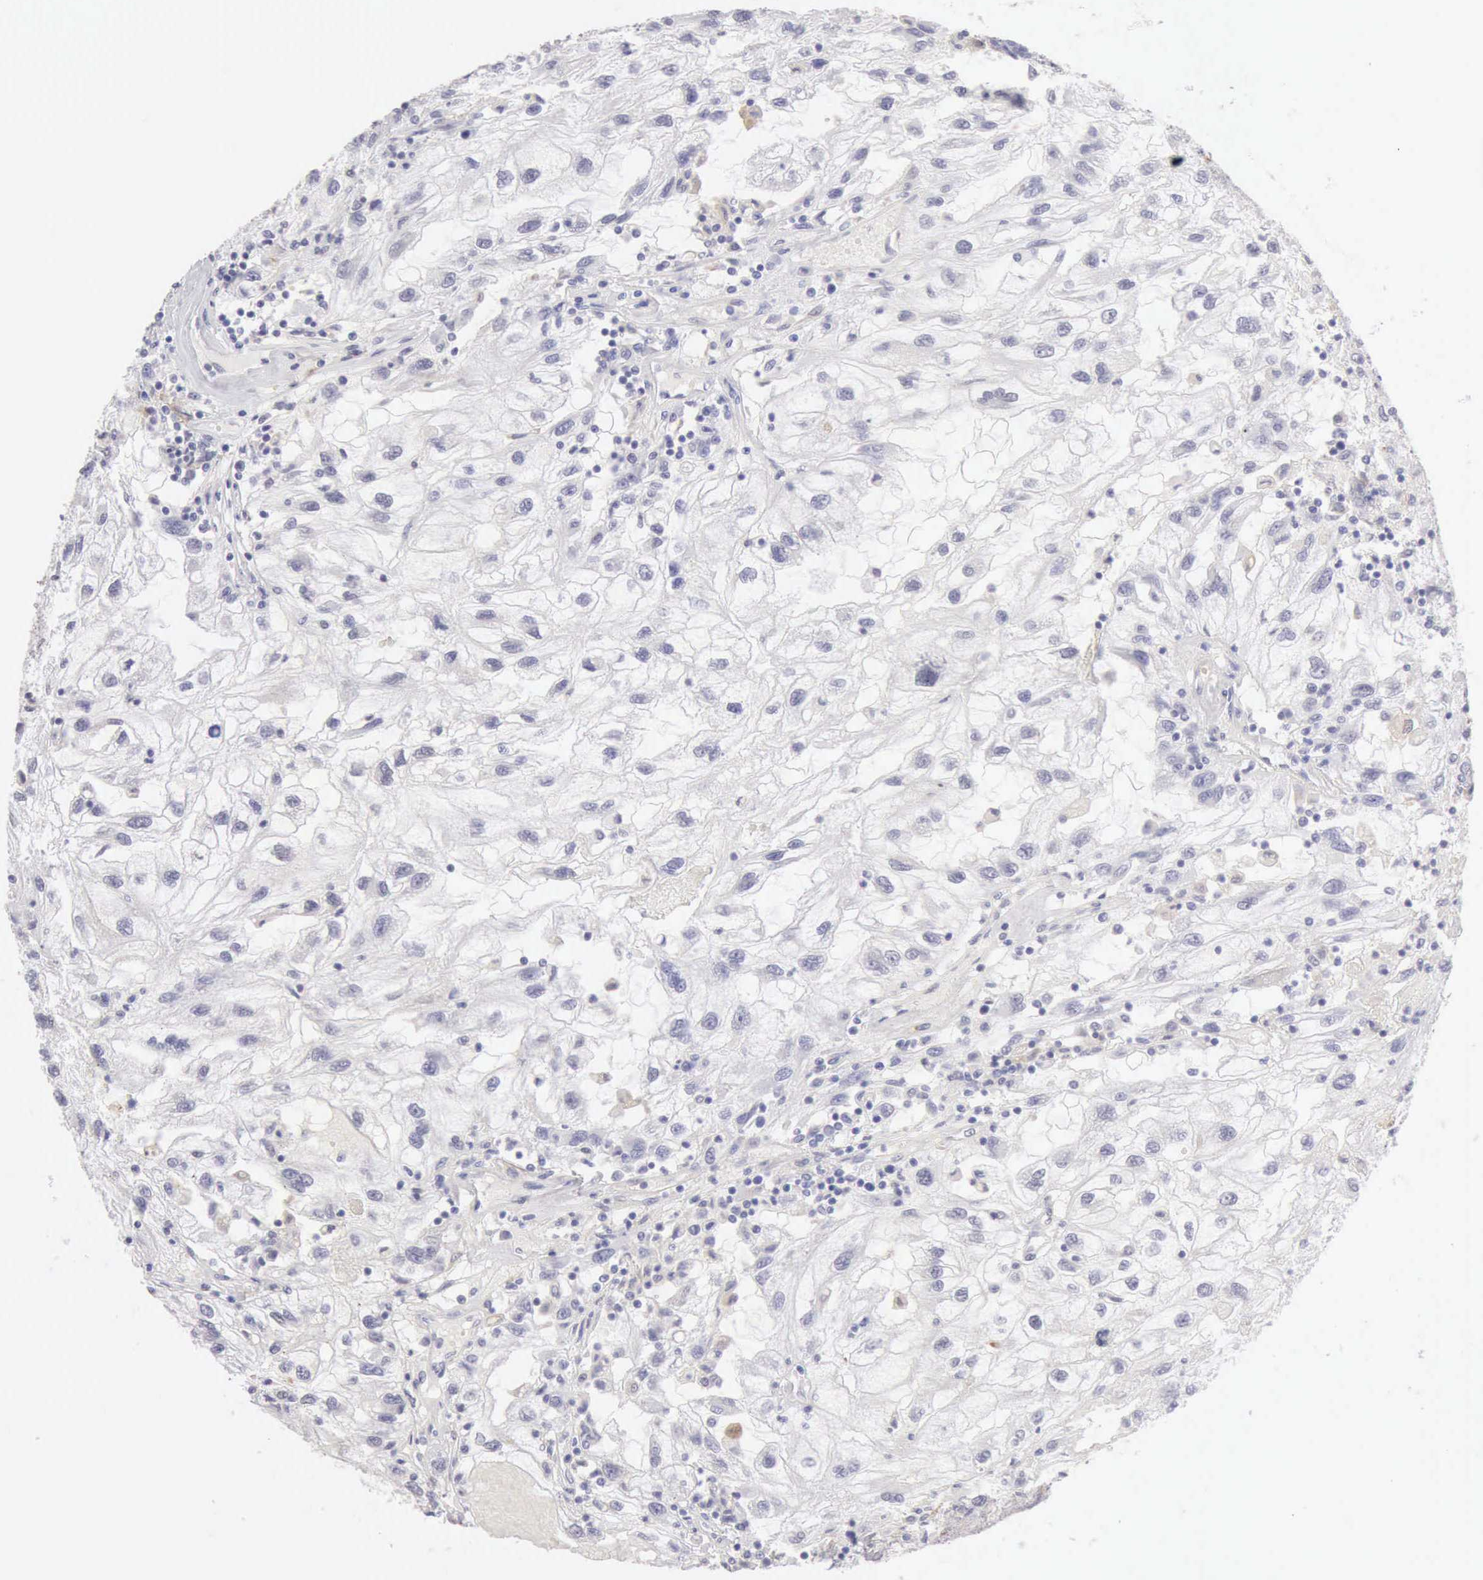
{"staining": {"intensity": "negative", "quantity": "none", "location": "none"}, "tissue": "renal cancer", "cell_type": "Tumor cells", "image_type": "cancer", "snomed": [{"axis": "morphology", "description": "Normal tissue, NOS"}, {"axis": "morphology", "description": "Adenocarcinoma, NOS"}, {"axis": "topography", "description": "Kidney"}], "caption": "IHC histopathology image of neoplastic tissue: human renal adenocarcinoma stained with DAB (3,3'-diaminobenzidine) shows no significant protein staining in tumor cells. (Stains: DAB (3,3'-diaminobenzidine) immunohistochemistry with hematoxylin counter stain, Microscopy: brightfield microscopy at high magnification).", "gene": "RNASE1", "patient": {"sex": "male", "age": 71}}